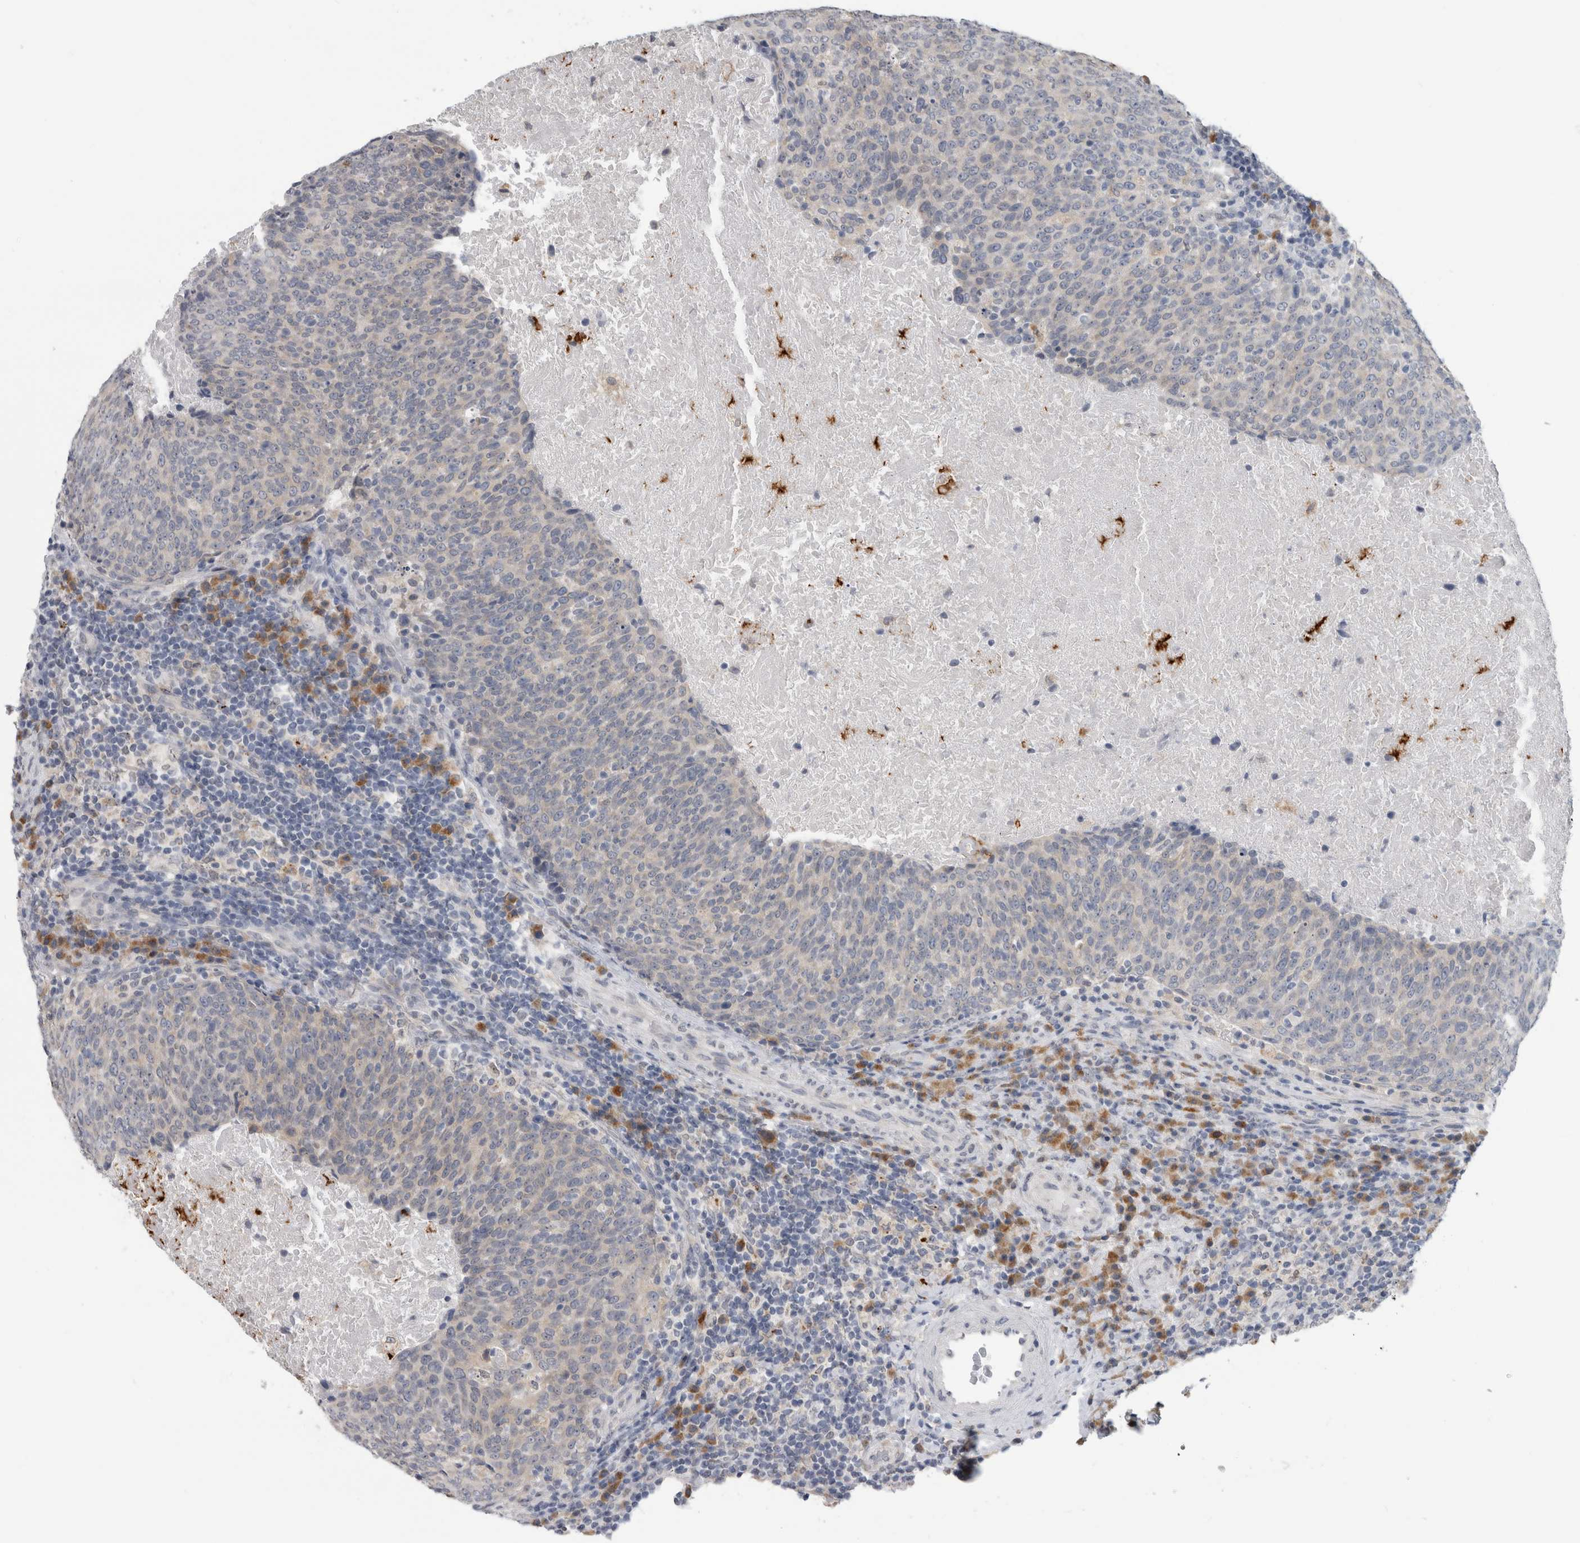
{"staining": {"intensity": "negative", "quantity": "none", "location": "none"}, "tissue": "head and neck cancer", "cell_type": "Tumor cells", "image_type": "cancer", "snomed": [{"axis": "morphology", "description": "Squamous cell carcinoma, NOS"}, {"axis": "morphology", "description": "Squamous cell carcinoma, metastatic, NOS"}, {"axis": "topography", "description": "Lymph node"}, {"axis": "topography", "description": "Head-Neck"}], "caption": "DAB immunohistochemical staining of human head and neck cancer displays no significant staining in tumor cells.", "gene": "TMEM242", "patient": {"sex": "male", "age": 62}}